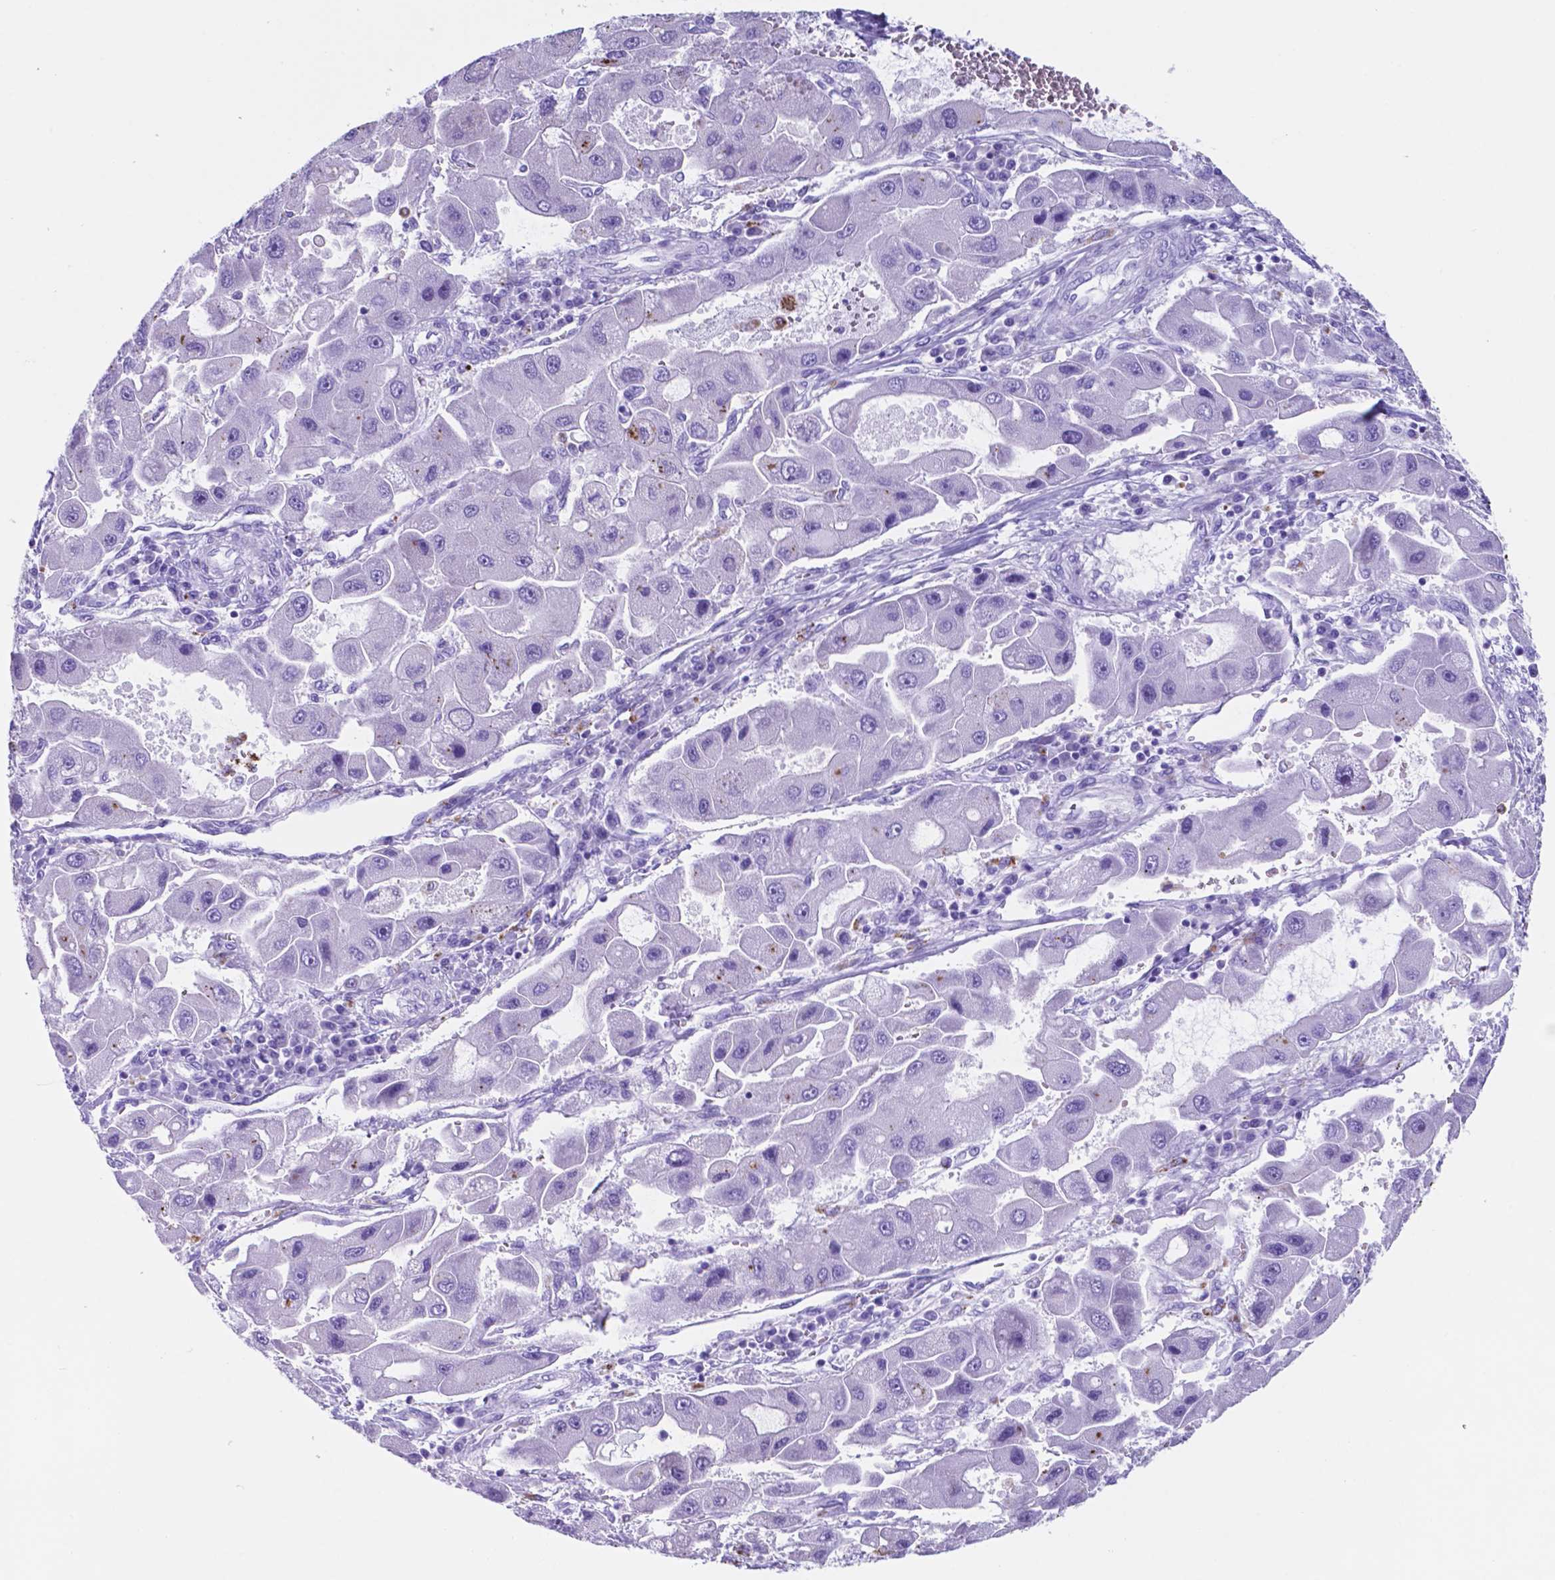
{"staining": {"intensity": "negative", "quantity": "none", "location": "none"}, "tissue": "liver cancer", "cell_type": "Tumor cells", "image_type": "cancer", "snomed": [{"axis": "morphology", "description": "Carcinoma, Hepatocellular, NOS"}, {"axis": "topography", "description": "Liver"}], "caption": "High magnification brightfield microscopy of liver cancer (hepatocellular carcinoma) stained with DAB (3,3'-diaminobenzidine) (brown) and counterstained with hematoxylin (blue): tumor cells show no significant positivity. (DAB immunohistochemistry (IHC) with hematoxylin counter stain).", "gene": "DNAAF8", "patient": {"sex": "male", "age": 24}}